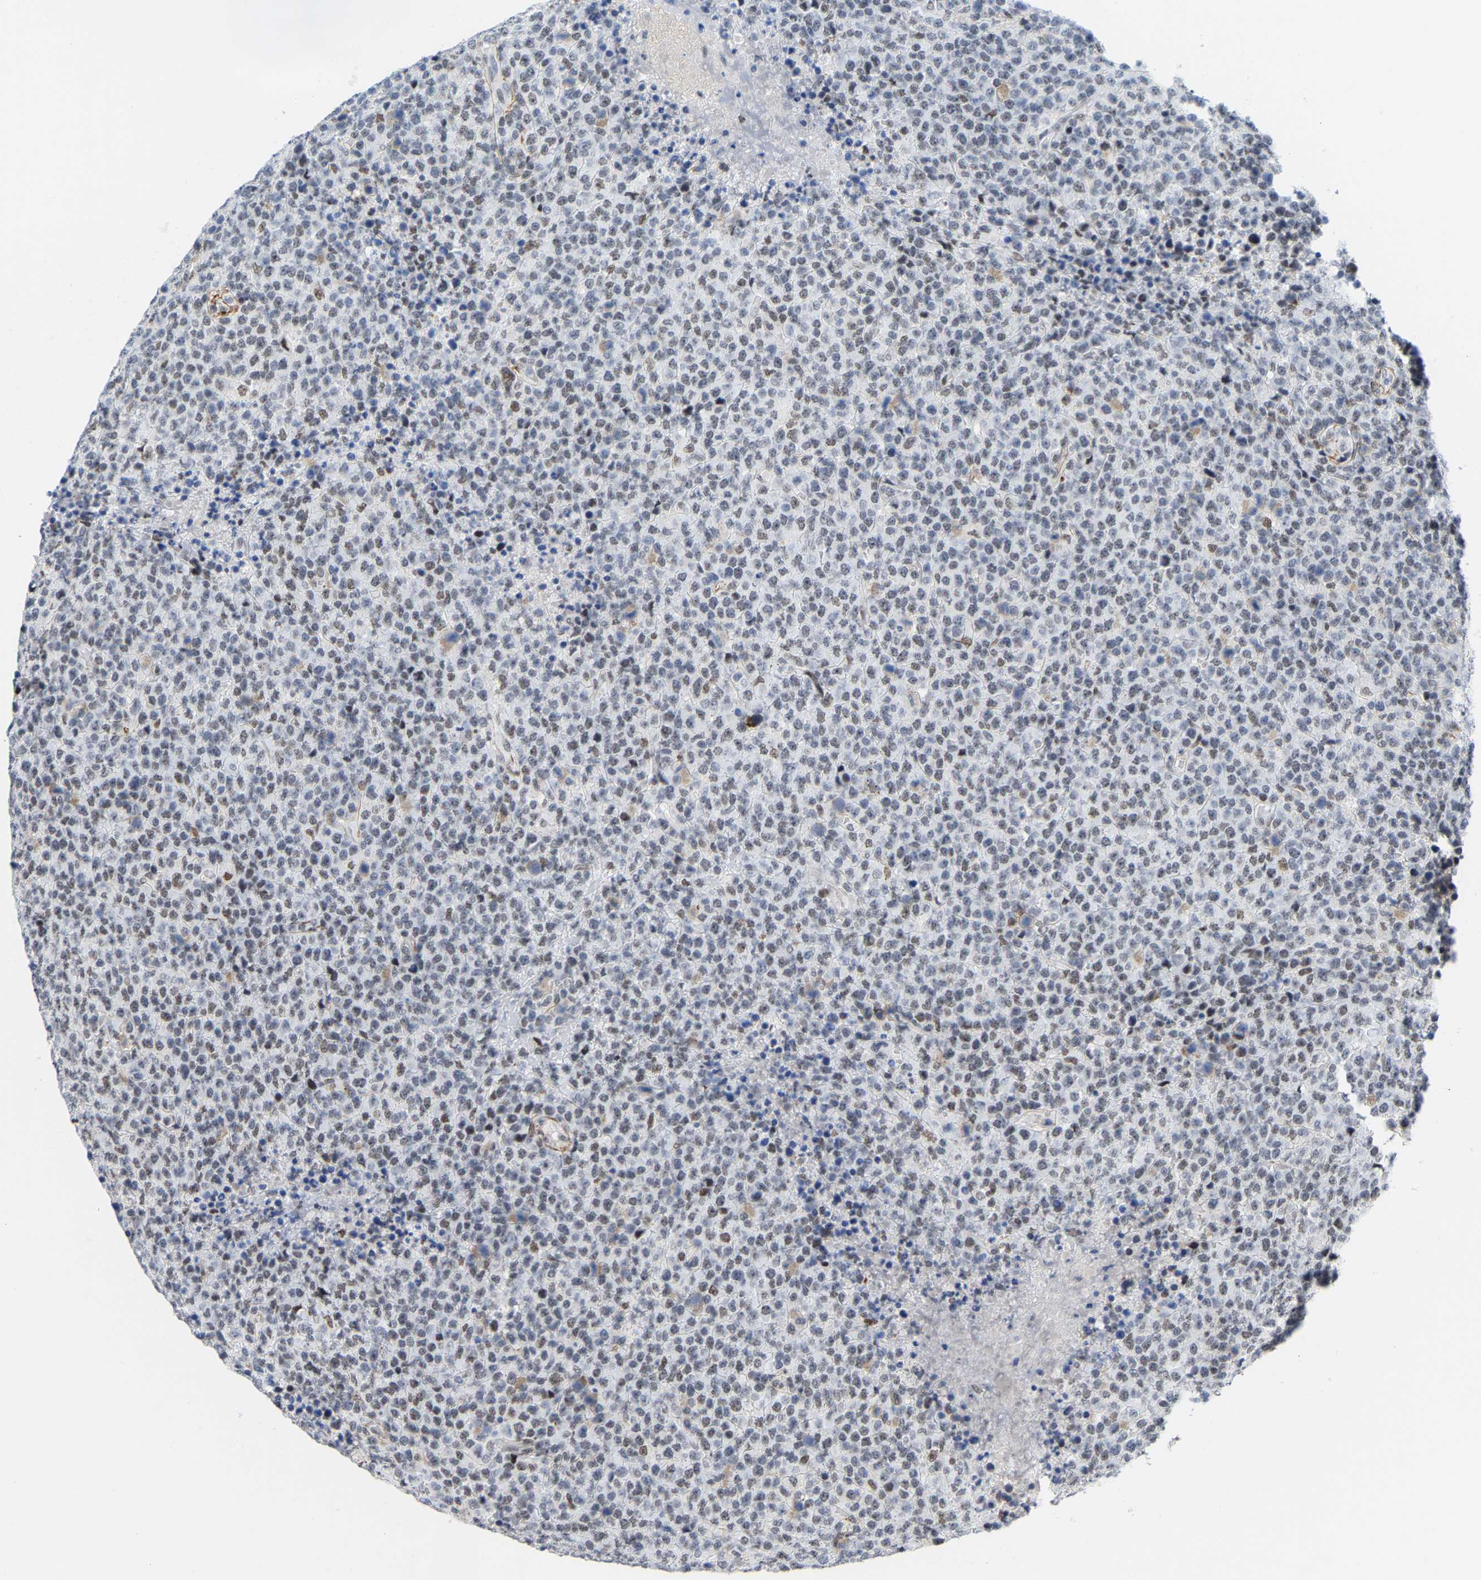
{"staining": {"intensity": "weak", "quantity": ">75%", "location": "nuclear"}, "tissue": "lymphoma", "cell_type": "Tumor cells", "image_type": "cancer", "snomed": [{"axis": "morphology", "description": "Malignant lymphoma, non-Hodgkin's type, High grade"}, {"axis": "topography", "description": "Lymph node"}], "caption": "Lymphoma was stained to show a protein in brown. There is low levels of weak nuclear positivity in about >75% of tumor cells. (DAB (3,3'-diaminobenzidine) IHC with brightfield microscopy, high magnification).", "gene": "FAM180A", "patient": {"sex": "male", "age": 13}}